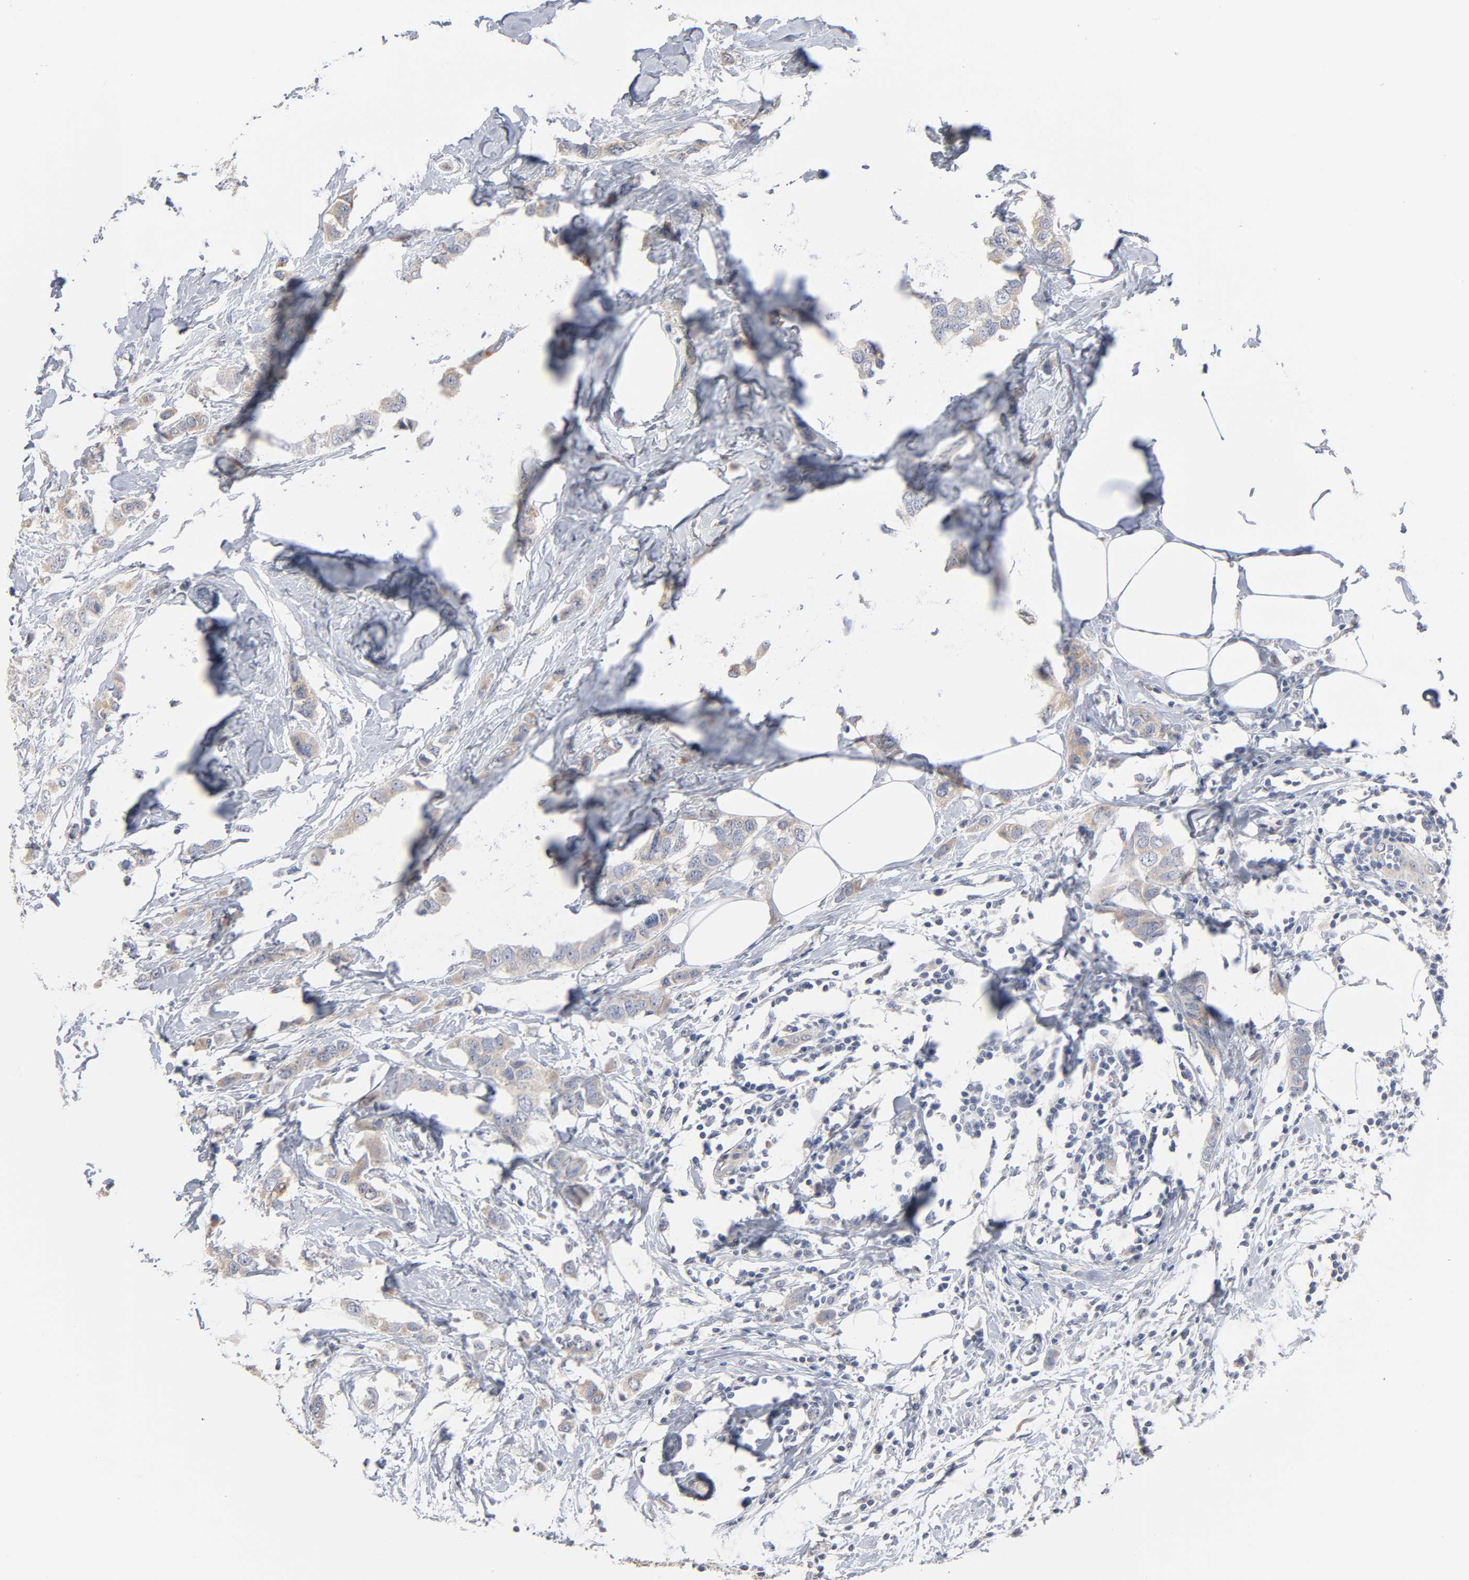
{"staining": {"intensity": "moderate", "quantity": ">75%", "location": "cytoplasmic/membranous"}, "tissue": "breast cancer", "cell_type": "Tumor cells", "image_type": "cancer", "snomed": [{"axis": "morphology", "description": "Normal tissue, NOS"}, {"axis": "morphology", "description": "Duct carcinoma"}, {"axis": "topography", "description": "Breast"}], "caption": "Immunohistochemistry (IHC) of intraductal carcinoma (breast) displays medium levels of moderate cytoplasmic/membranous staining in about >75% of tumor cells. (DAB IHC with brightfield microscopy, high magnification).", "gene": "AK7", "patient": {"sex": "female", "age": 50}}